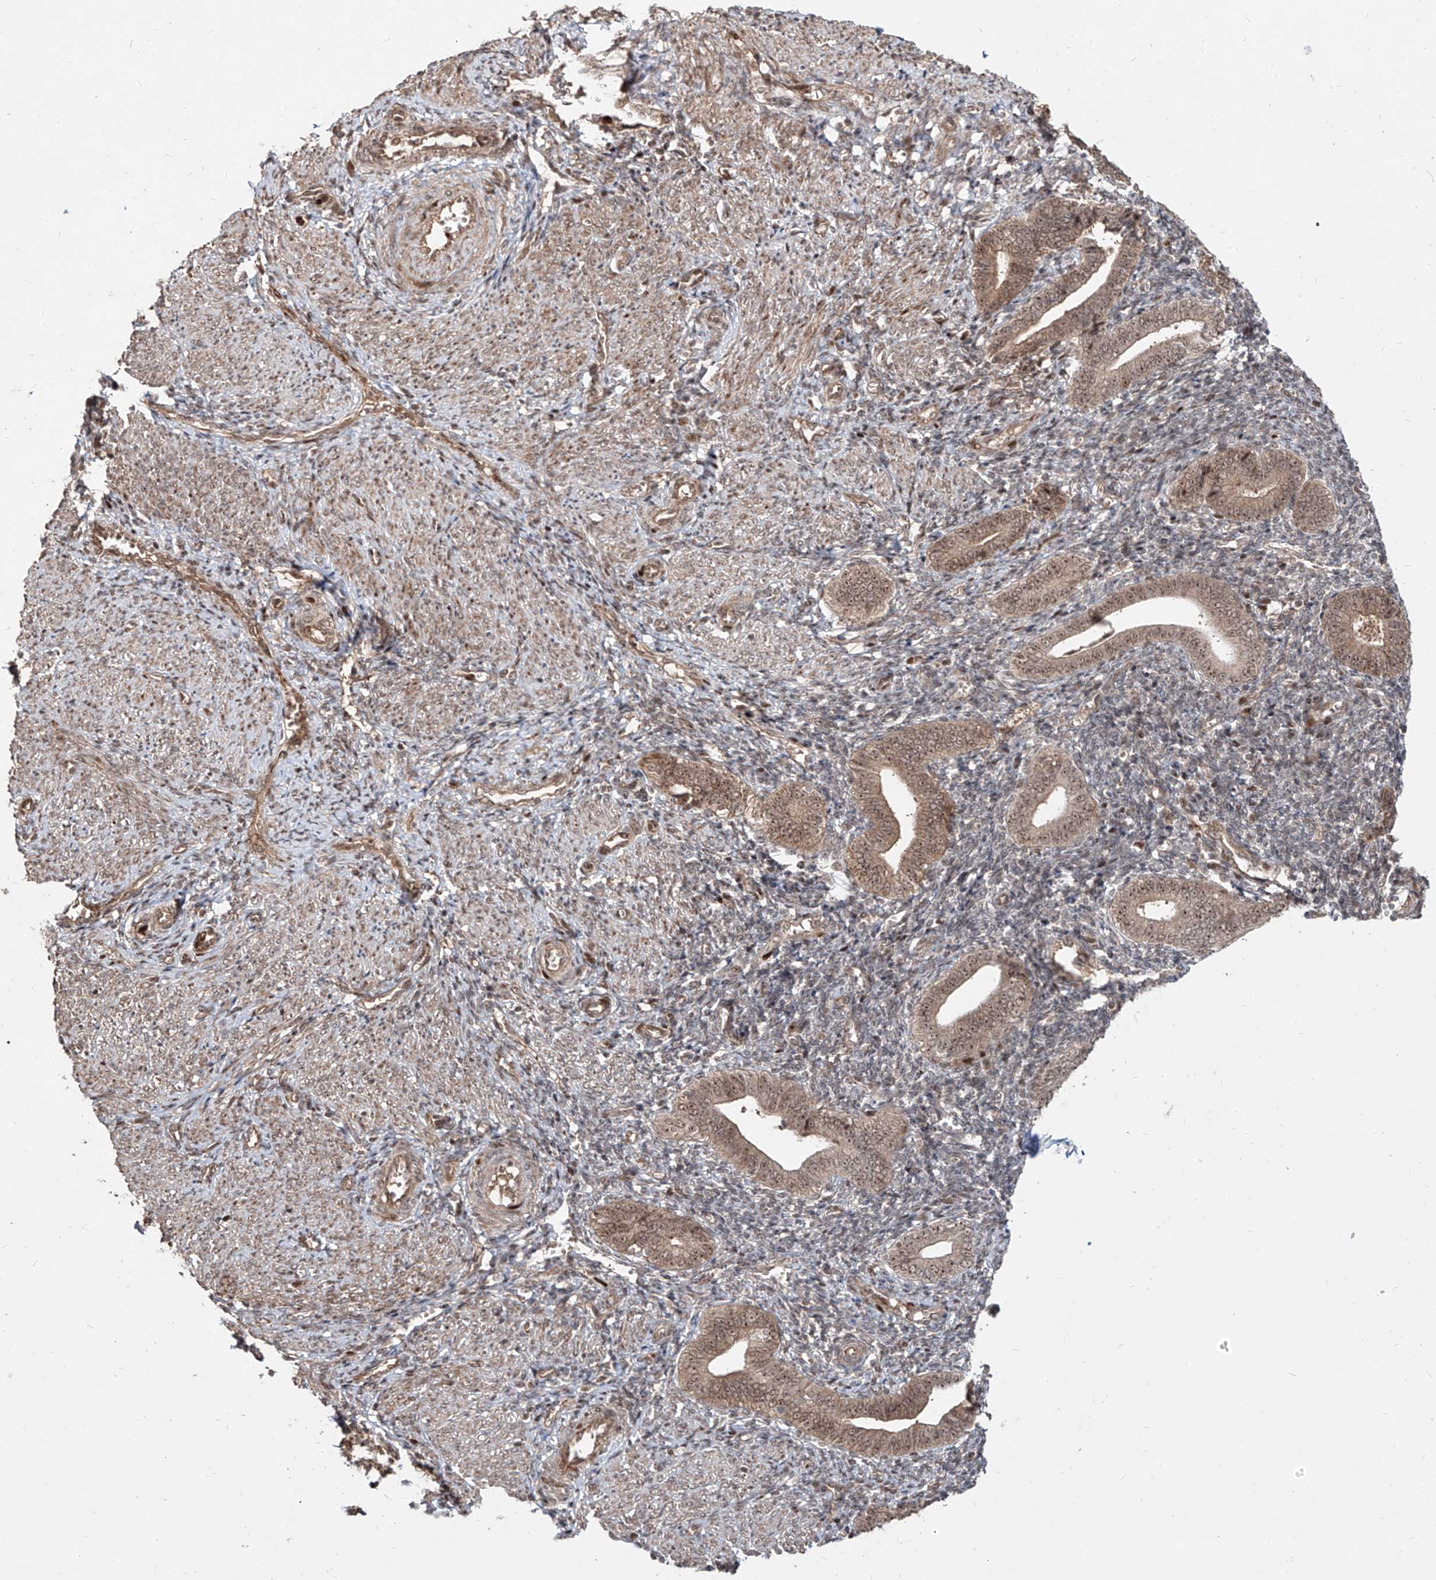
{"staining": {"intensity": "moderate", "quantity": "25%-75%", "location": "nuclear"}, "tissue": "endometrium", "cell_type": "Cells in endometrial stroma", "image_type": "normal", "snomed": [{"axis": "morphology", "description": "Normal tissue, NOS"}, {"axis": "topography", "description": "Uterus"}, {"axis": "topography", "description": "Endometrium"}], "caption": "The immunohistochemical stain highlights moderate nuclear expression in cells in endometrial stroma of normal endometrium. Immunohistochemistry stains the protein in brown and the nuclei are stained blue.", "gene": "ZNF710", "patient": {"sex": "female", "age": 33}}